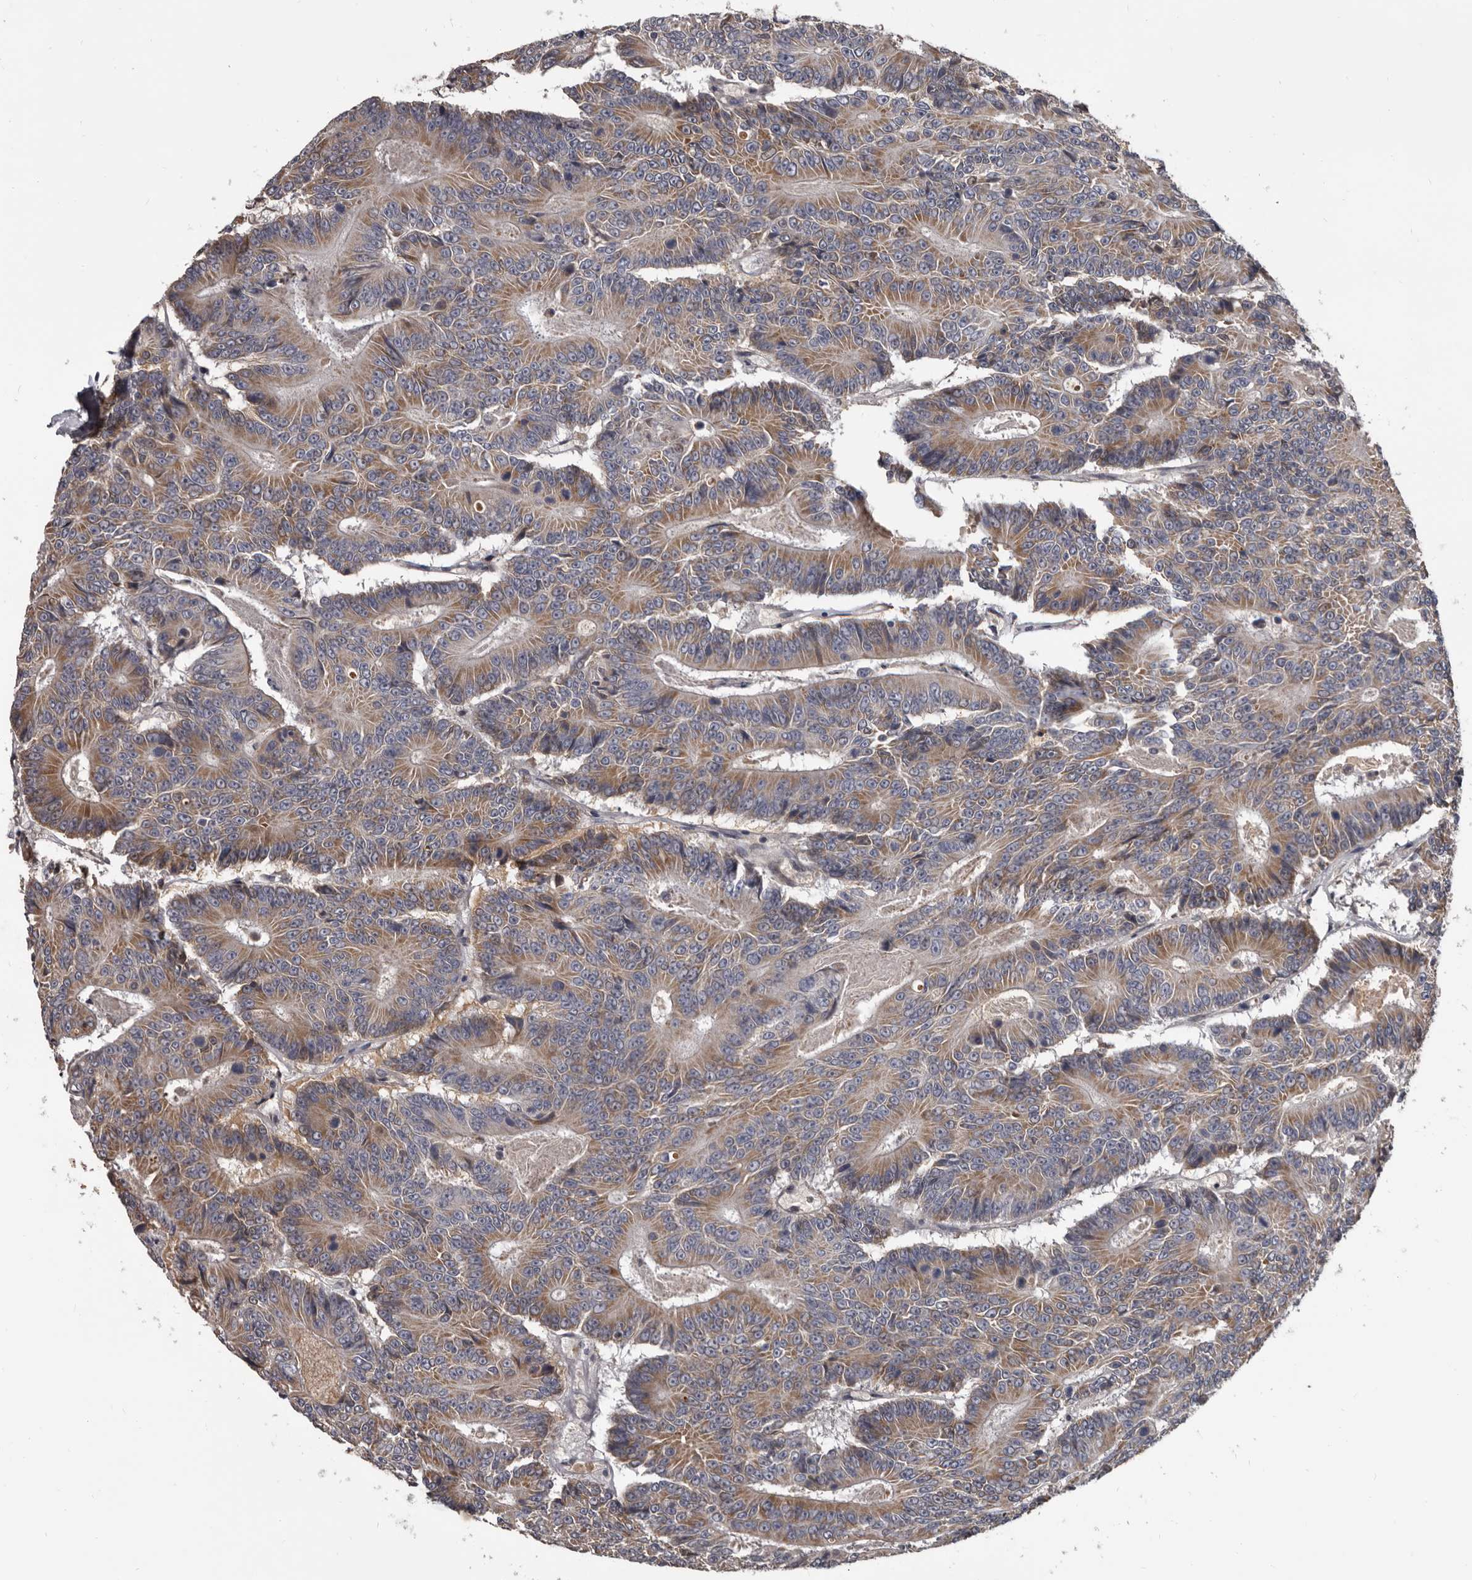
{"staining": {"intensity": "moderate", "quantity": ">75%", "location": "cytoplasmic/membranous"}, "tissue": "colorectal cancer", "cell_type": "Tumor cells", "image_type": "cancer", "snomed": [{"axis": "morphology", "description": "Adenocarcinoma, NOS"}, {"axis": "topography", "description": "Colon"}], "caption": "Protein expression by immunohistochemistry demonstrates moderate cytoplasmic/membranous positivity in approximately >75% of tumor cells in colorectal cancer (adenocarcinoma).", "gene": "ALDH5A1", "patient": {"sex": "male", "age": 83}}